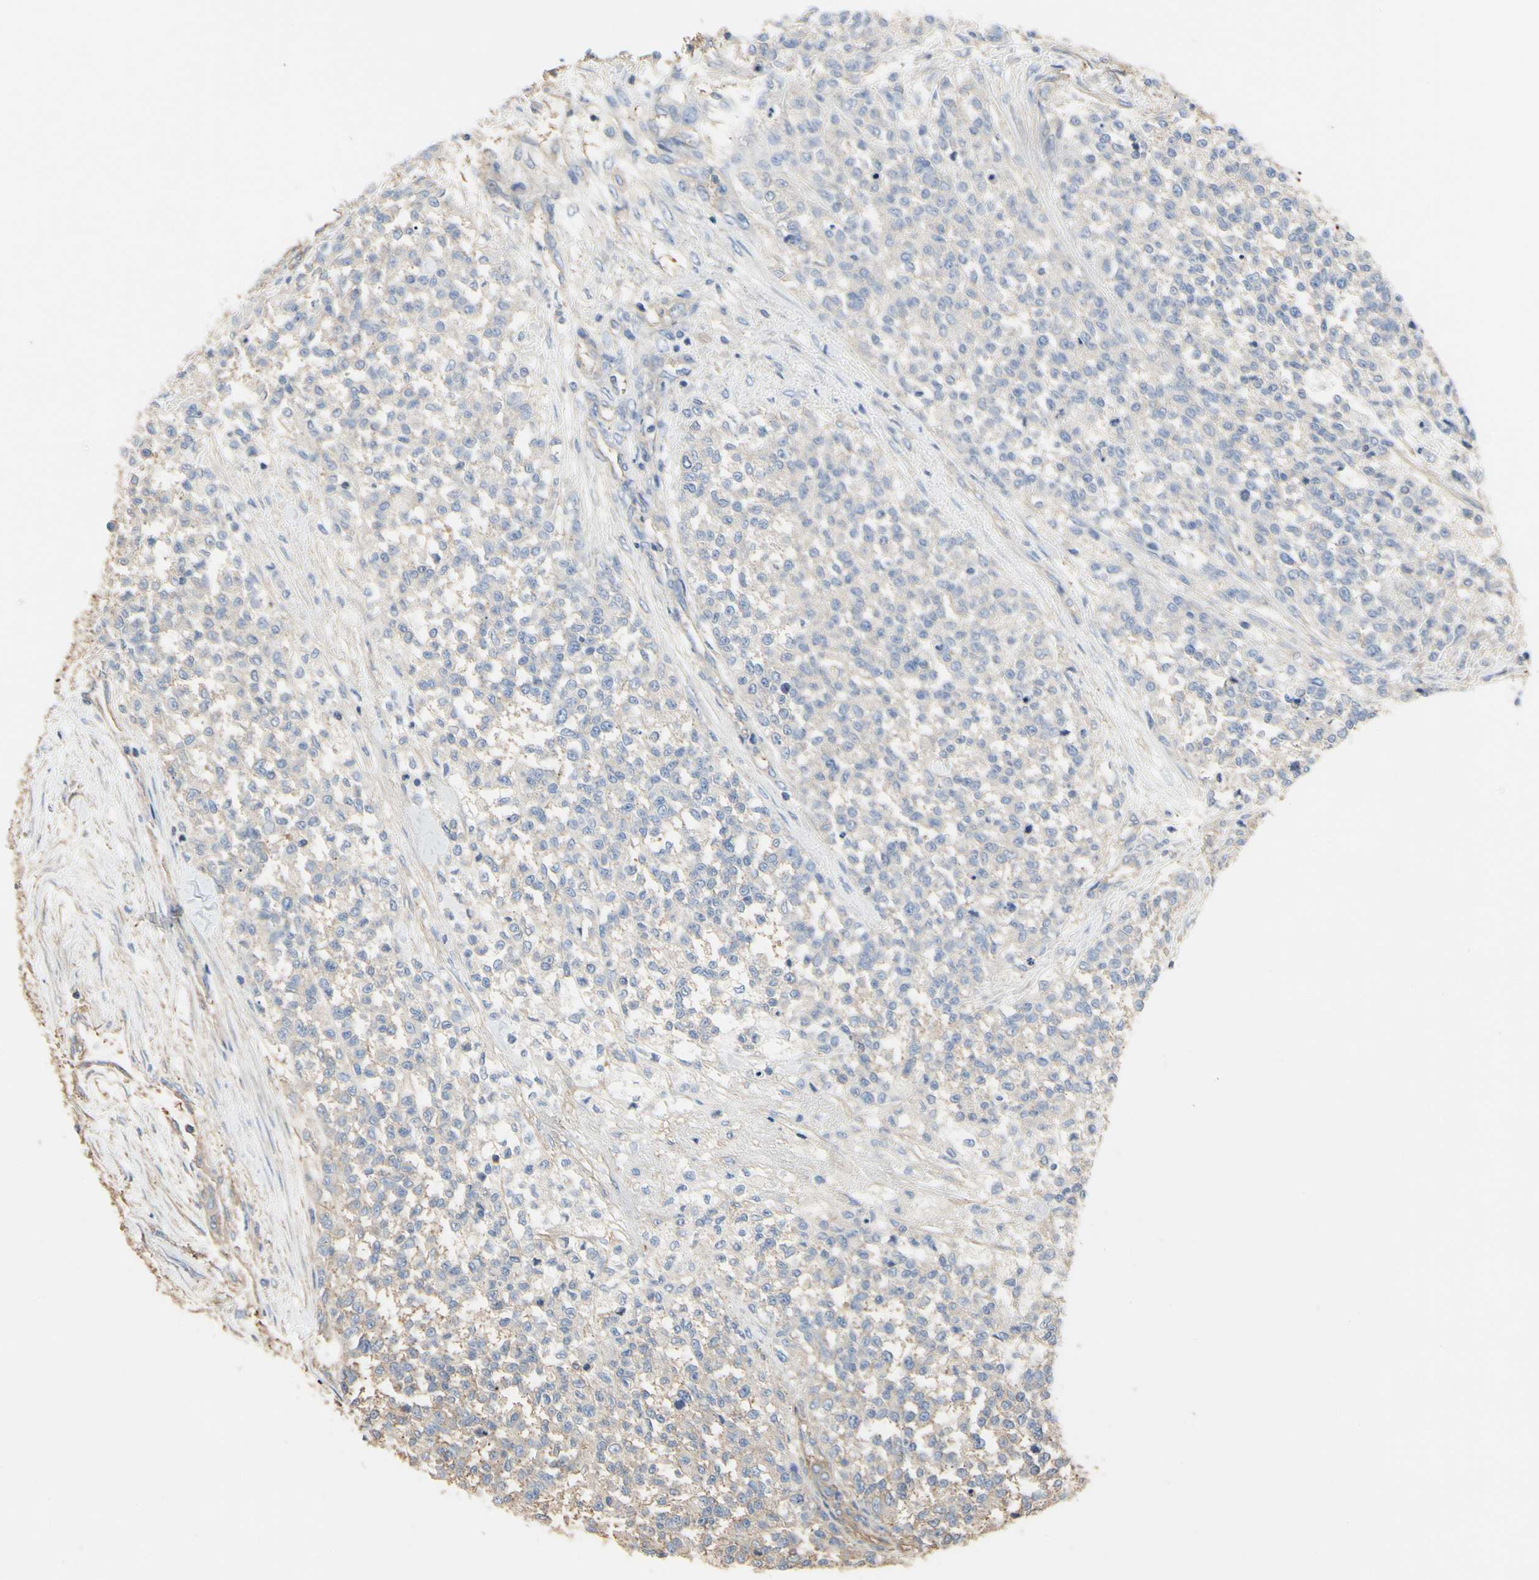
{"staining": {"intensity": "weak", "quantity": "<25%", "location": "cytoplasmic/membranous"}, "tissue": "testis cancer", "cell_type": "Tumor cells", "image_type": "cancer", "snomed": [{"axis": "morphology", "description": "Seminoma, NOS"}, {"axis": "topography", "description": "Testis"}], "caption": "This is an IHC photomicrograph of seminoma (testis). There is no positivity in tumor cells.", "gene": "PDZK1", "patient": {"sex": "male", "age": 59}}